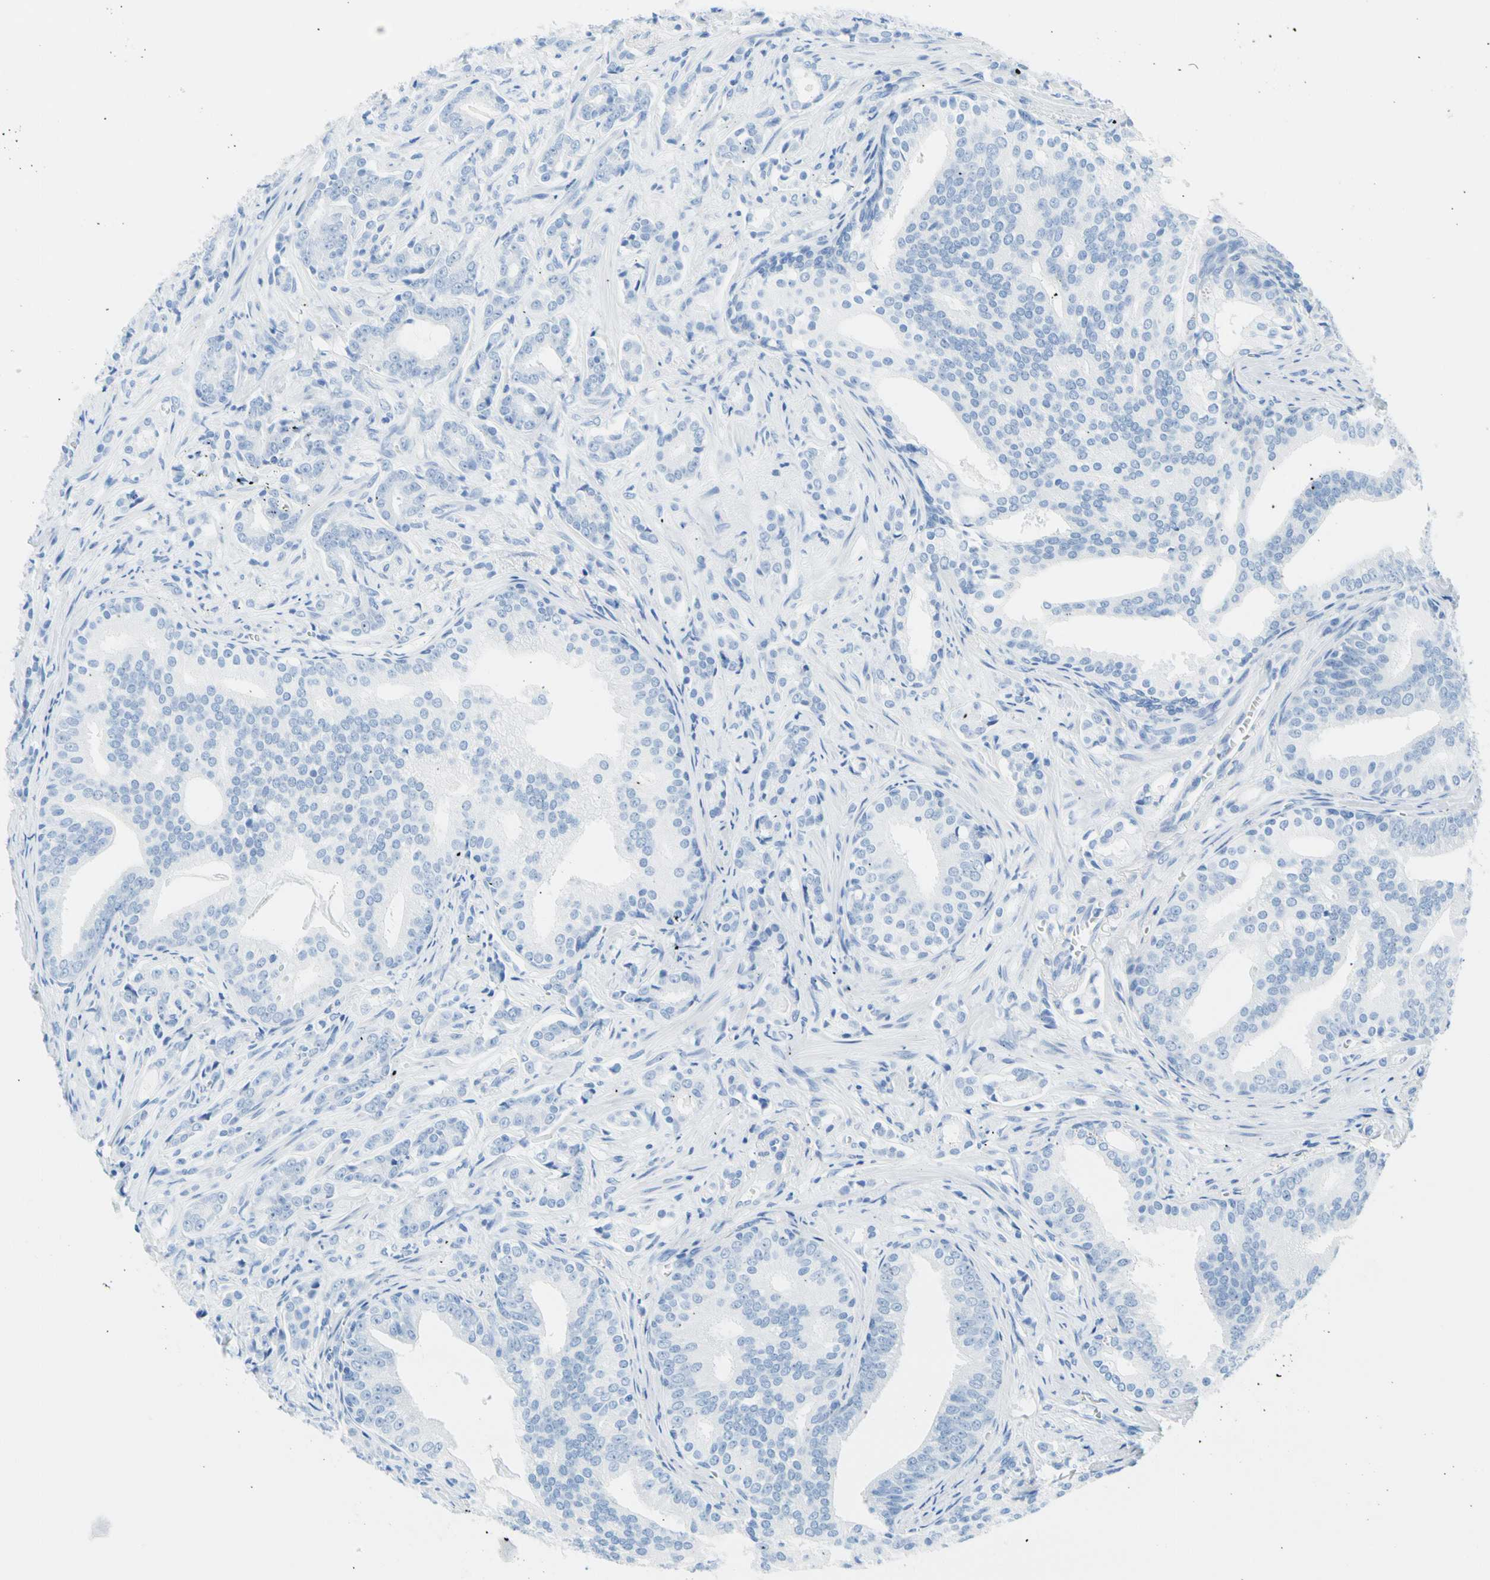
{"staining": {"intensity": "negative", "quantity": "none", "location": "none"}, "tissue": "prostate cancer", "cell_type": "Tumor cells", "image_type": "cancer", "snomed": [{"axis": "morphology", "description": "Adenocarcinoma, Low grade"}, {"axis": "topography", "description": "Prostate"}], "caption": "Prostate cancer (low-grade adenocarcinoma) was stained to show a protein in brown. There is no significant positivity in tumor cells.", "gene": "CEL", "patient": {"sex": "male", "age": 58}}